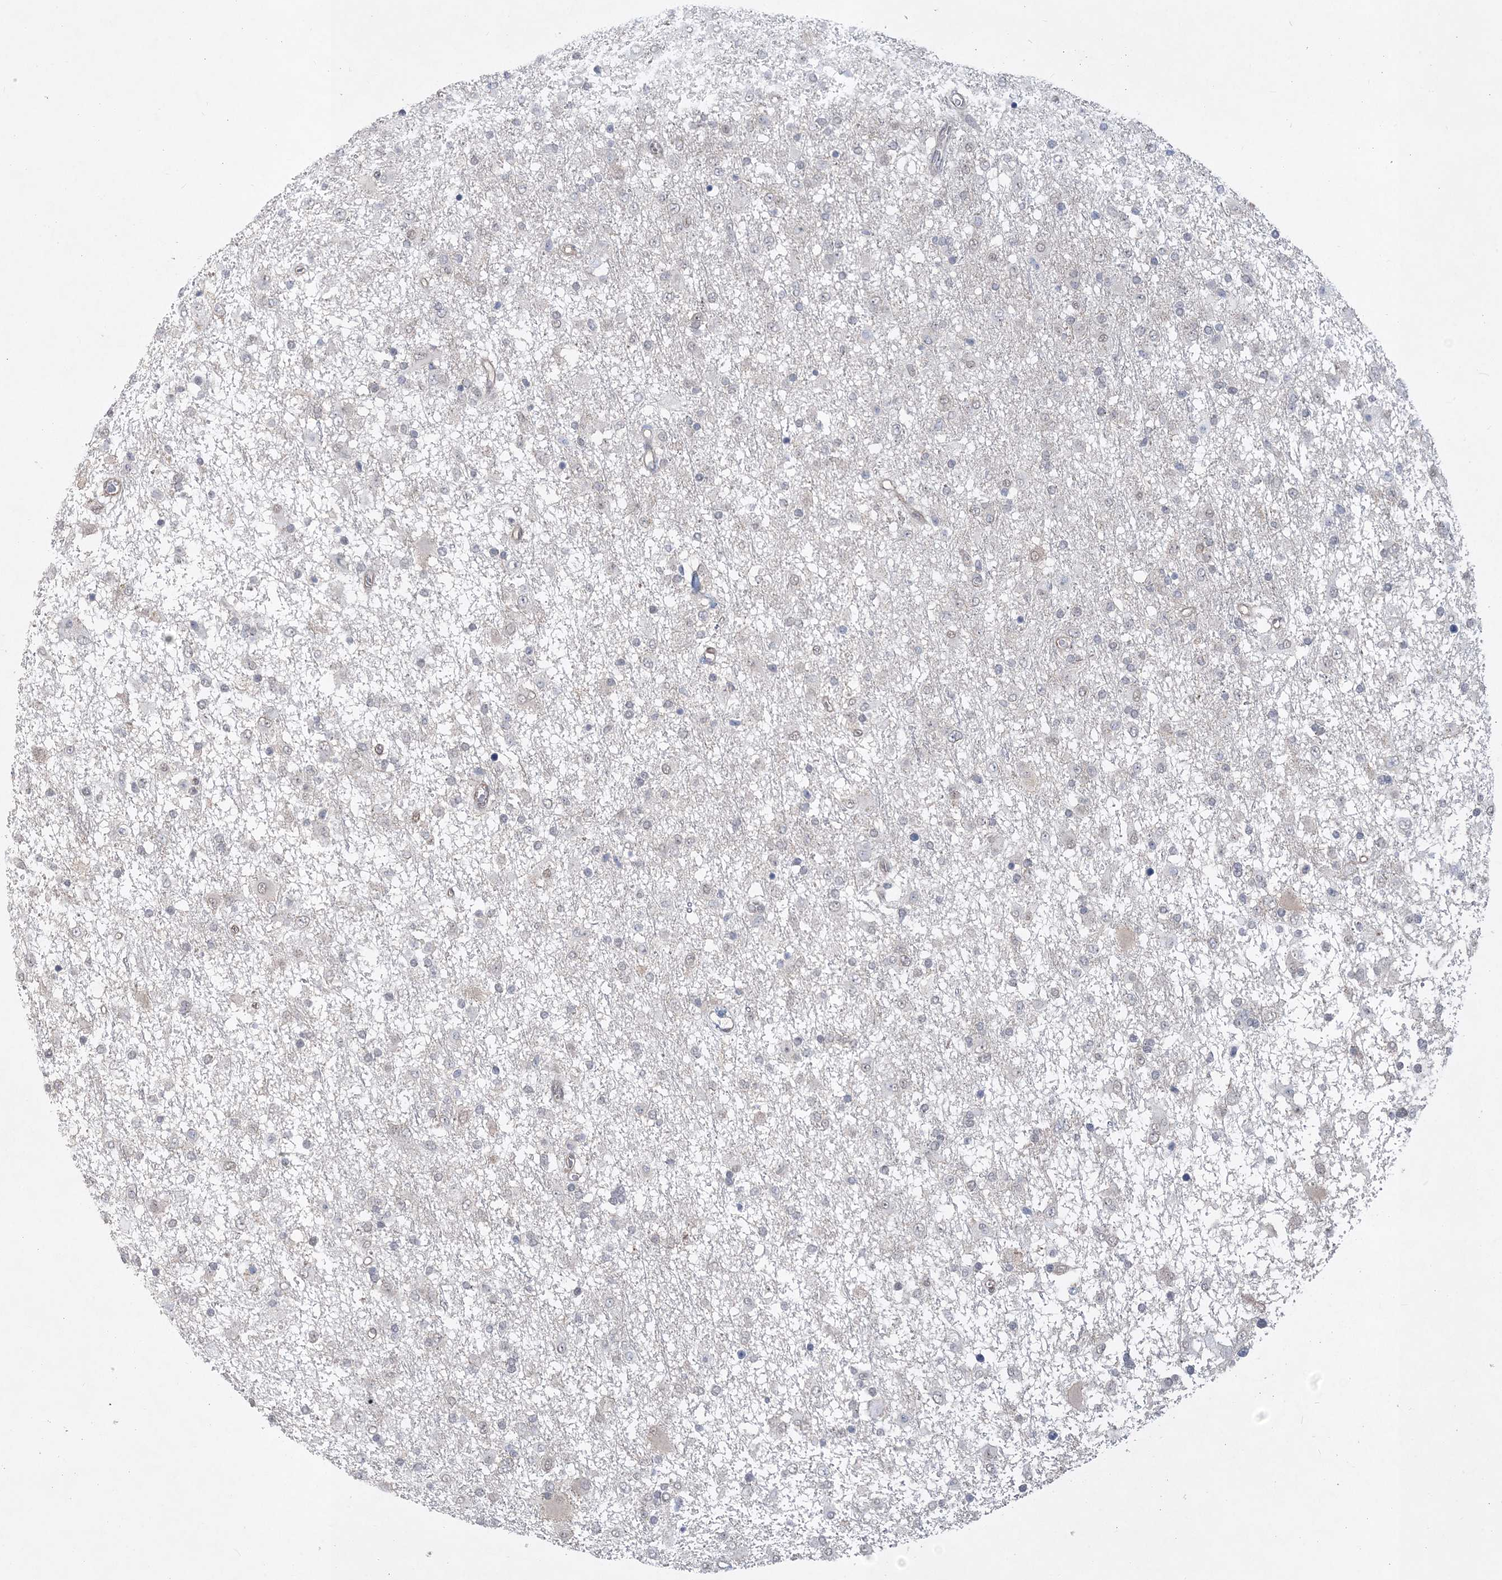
{"staining": {"intensity": "negative", "quantity": "none", "location": "none"}, "tissue": "glioma", "cell_type": "Tumor cells", "image_type": "cancer", "snomed": [{"axis": "morphology", "description": "Glioma, malignant, Low grade"}, {"axis": "topography", "description": "Brain"}], "caption": "Tumor cells show no significant staining in glioma.", "gene": "RAI14", "patient": {"sex": "male", "age": 65}}